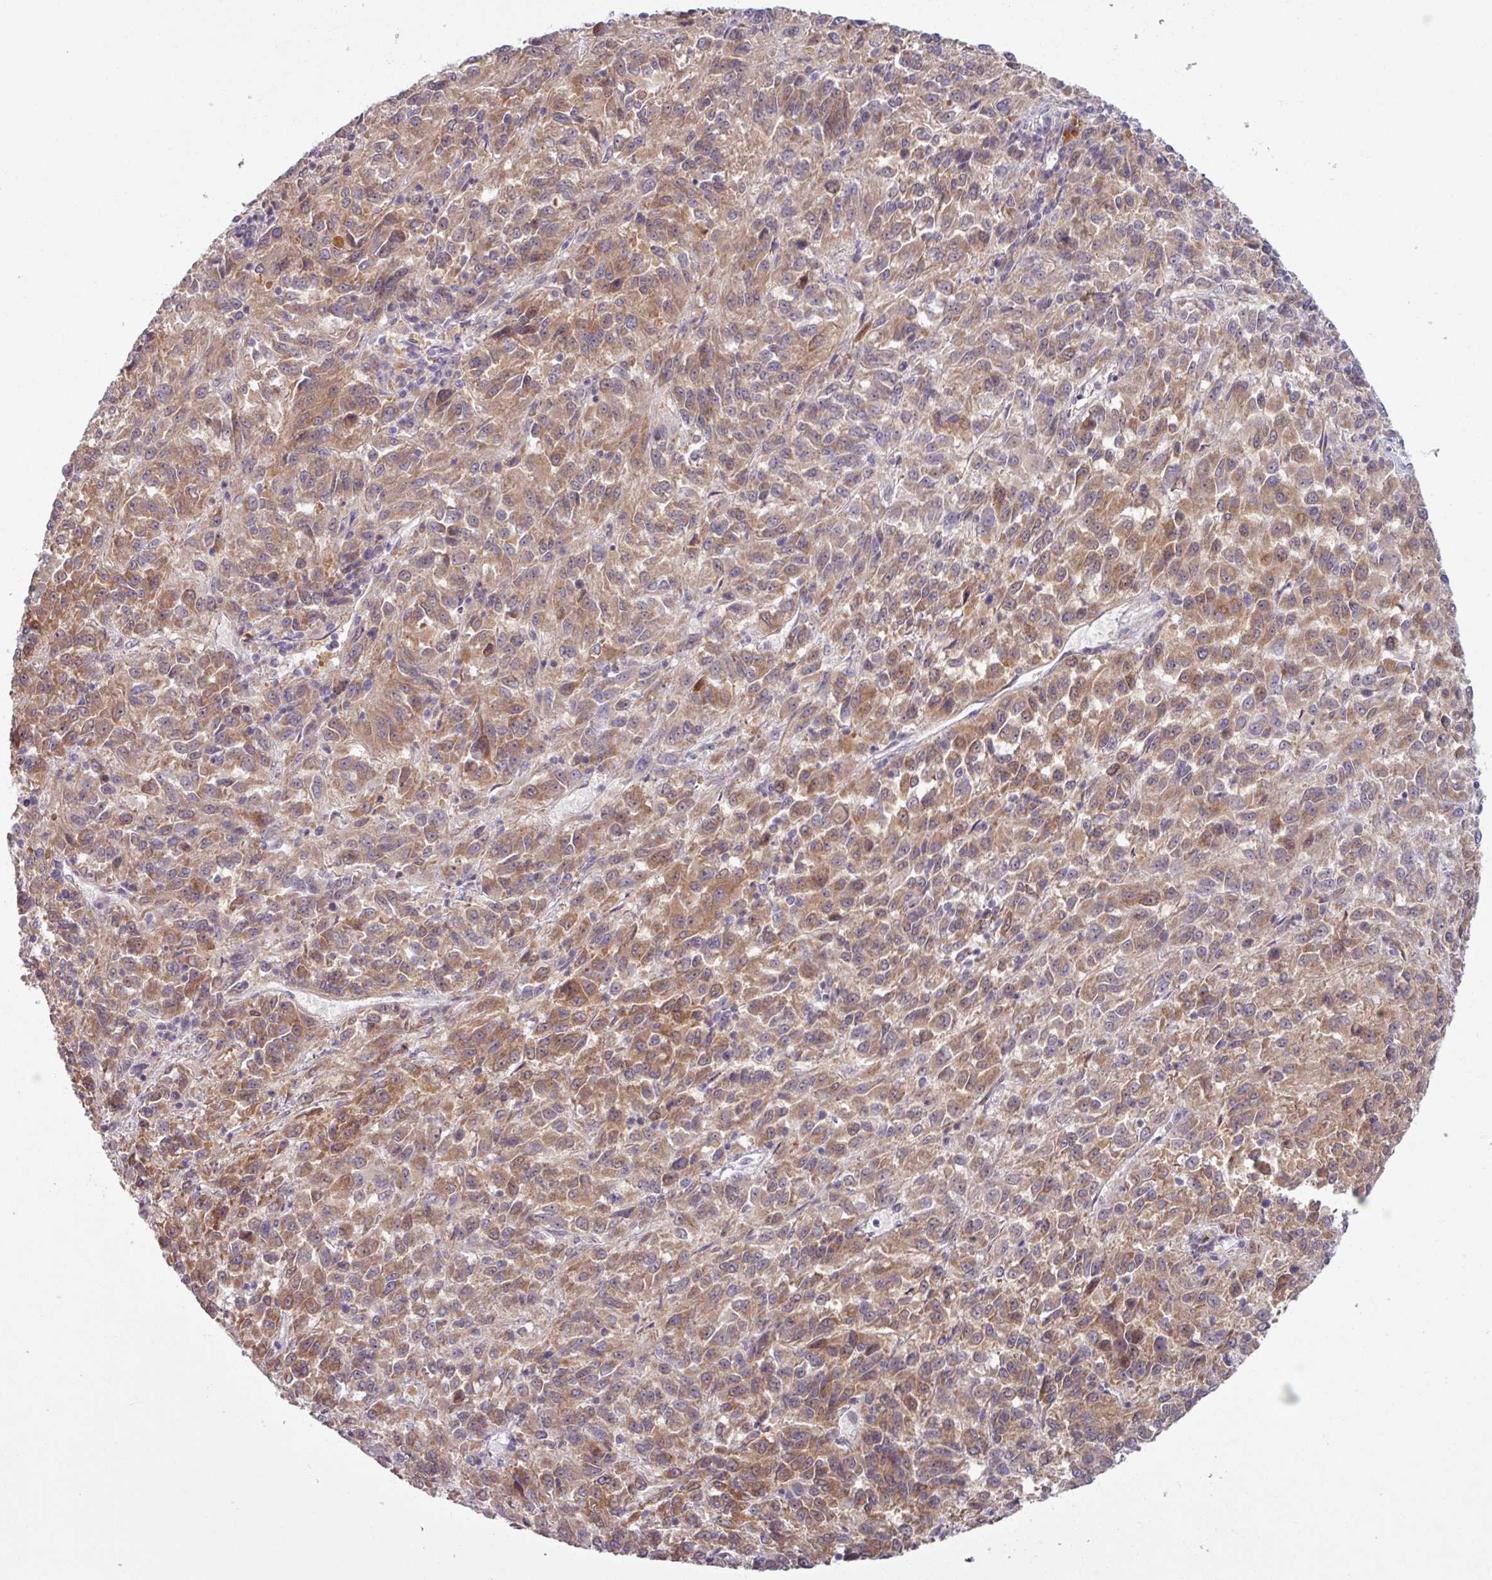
{"staining": {"intensity": "moderate", "quantity": ">75%", "location": "cytoplasmic/membranous,nuclear"}, "tissue": "melanoma", "cell_type": "Tumor cells", "image_type": "cancer", "snomed": [{"axis": "morphology", "description": "Malignant melanoma, Metastatic site"}, {"axis": "topography", "description": "Lung"}], "caption": "Melanoma tissue reveals moderate cytoplasmic/membranous and nuclear positivity in approximately >75% of tumor cells, visualized by immunohistochemistry. Nuclei are stained in blue.", "gene": "OGFOD3", "patient": {"sex": "male", "age": 64}}